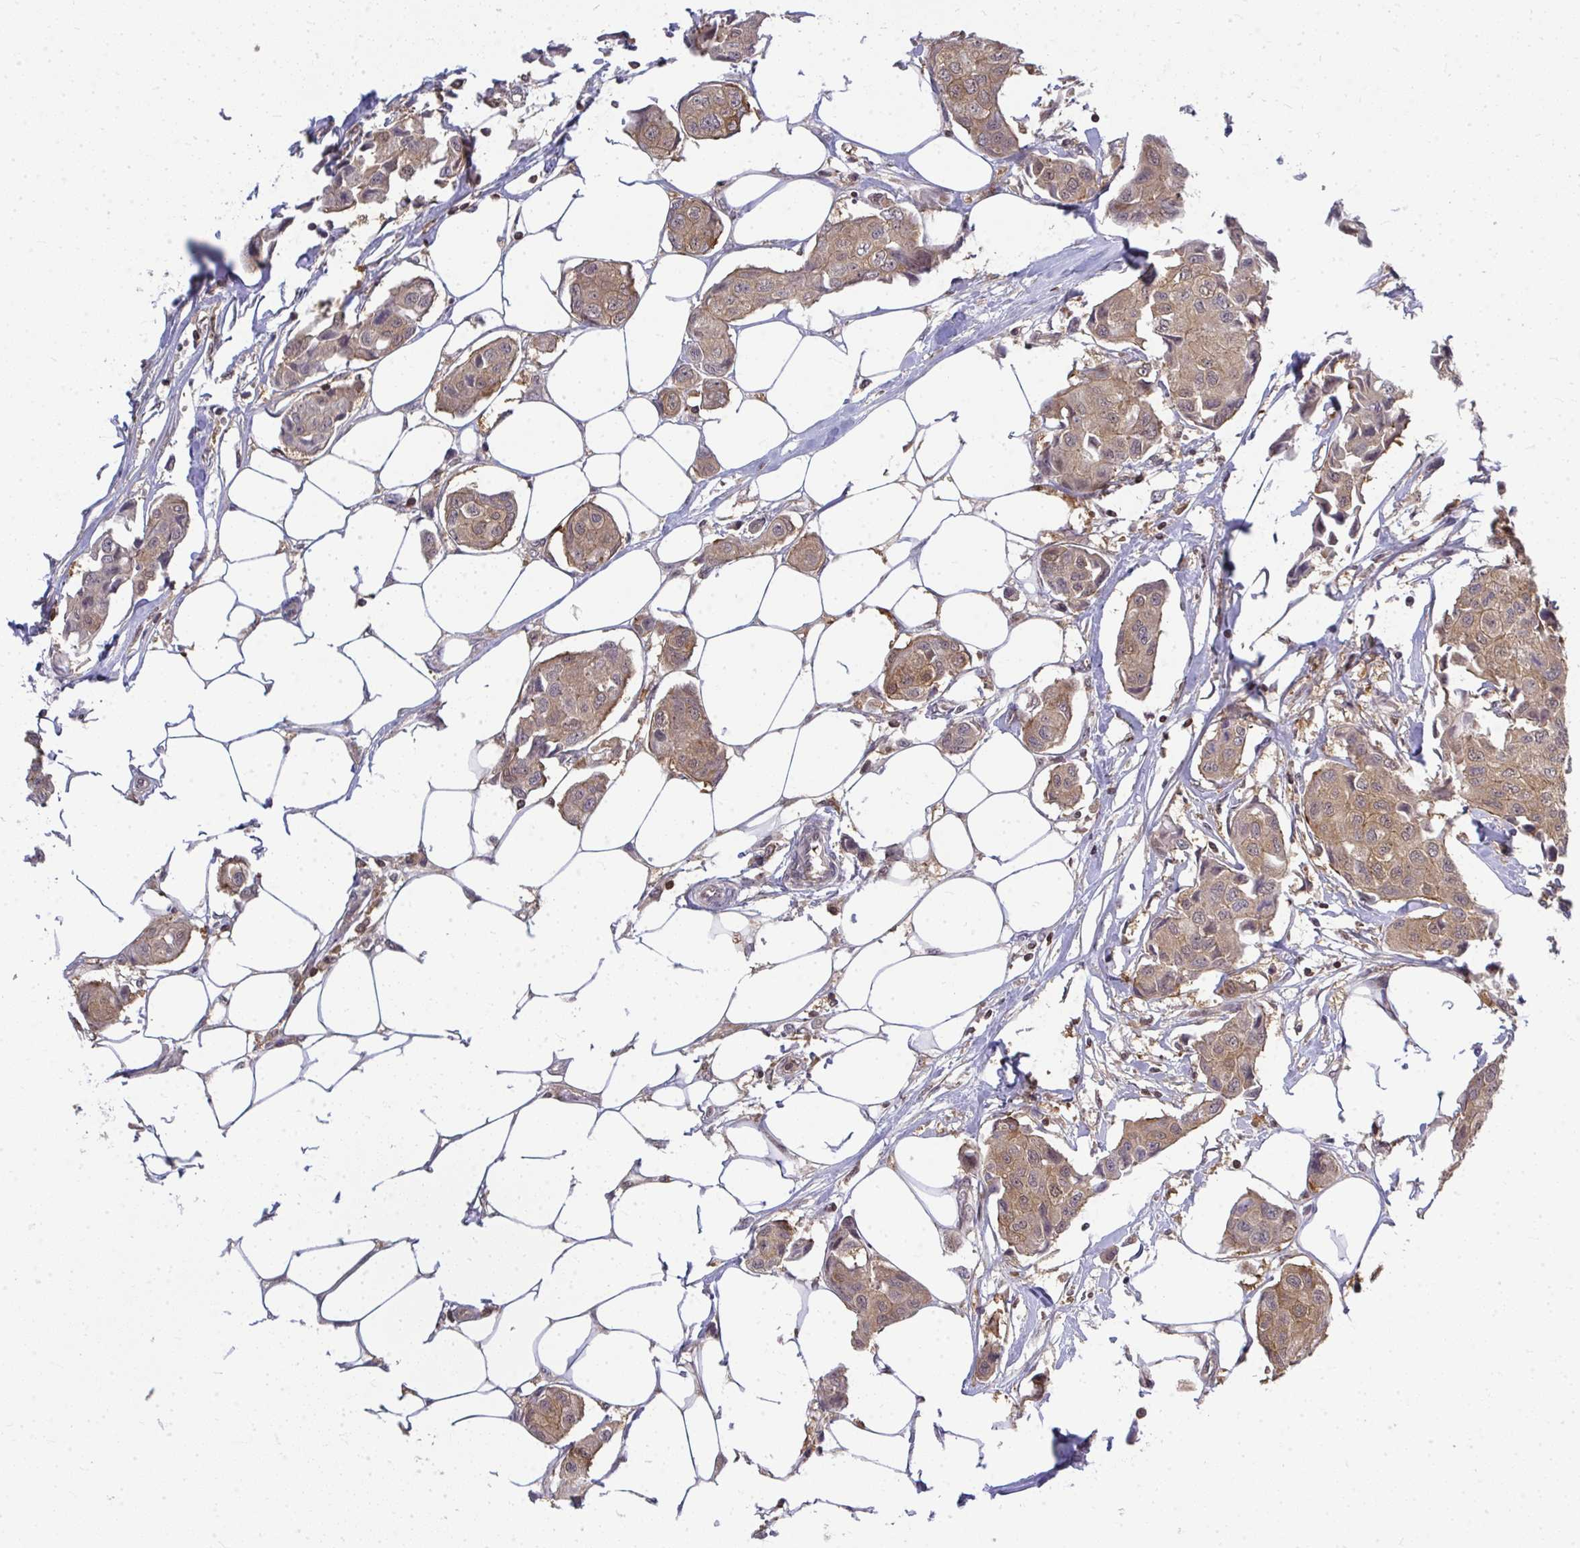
{"staining": {"intensity": "moderate", "quantity": ">75%", "location": "cytoplasmic/membranous"}, "tissue": "breast cancer", "cell_type": "Tumor cells", "image_type": "cancer", "snomed": [{"axis": "morphology", "description": "Duct carcinoma"}, {"axis": "topography", "description": "Breast"}, {"axis": "topography", "description": "Lymph node"}], "caption": "An image of human invasive ductal carcinoma (breast) stained for a protein demonstrates moderate cytoplasmic/membranous brown staining in tumor cells.", "gene": "HDHD2", "patient": {"sex": "female", "age": 80}}